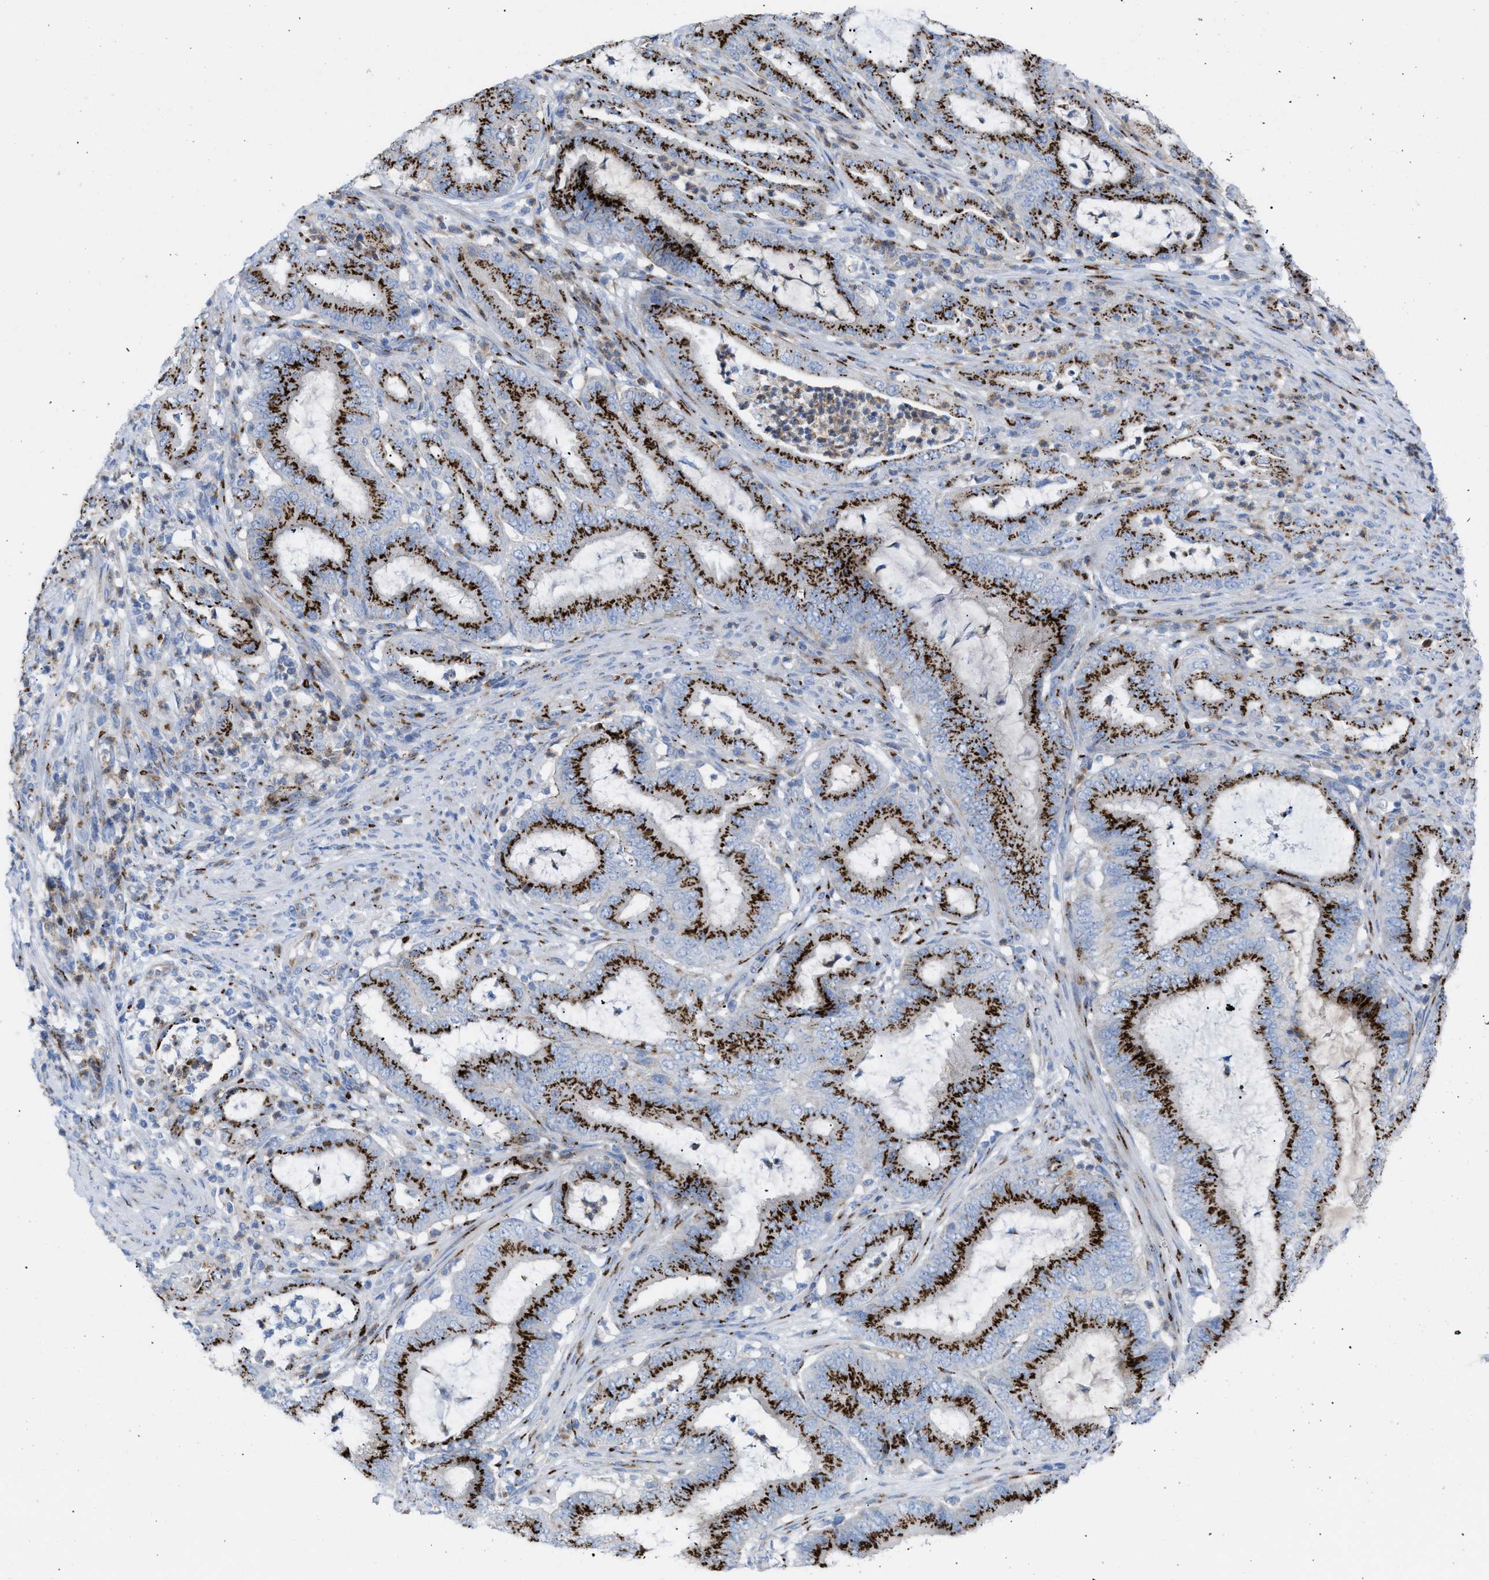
{"staining": {"intensity": "strong", "quantity": ">75%", "location": "cytoplasmic/membranous"}, "tissue": "endometrial cancer", "cell_type": "Tumor cells", "image_type": "cancer", "snomed": [{"axis": "morphology", "description": "Adenocarcinoma, NOS"}, {"axis": "topography", "description": "Endometrium"}], "caption": "A high amount of strong cytoplasmic/membranous staining is present in approximately >75% of tumor cells in endometrial cancer tissue. (brown staining indicates protein expression, while blue staining denotes nuclei).", "gene": "TMEM17", "patient": {"sex": "female", "age": 70}}